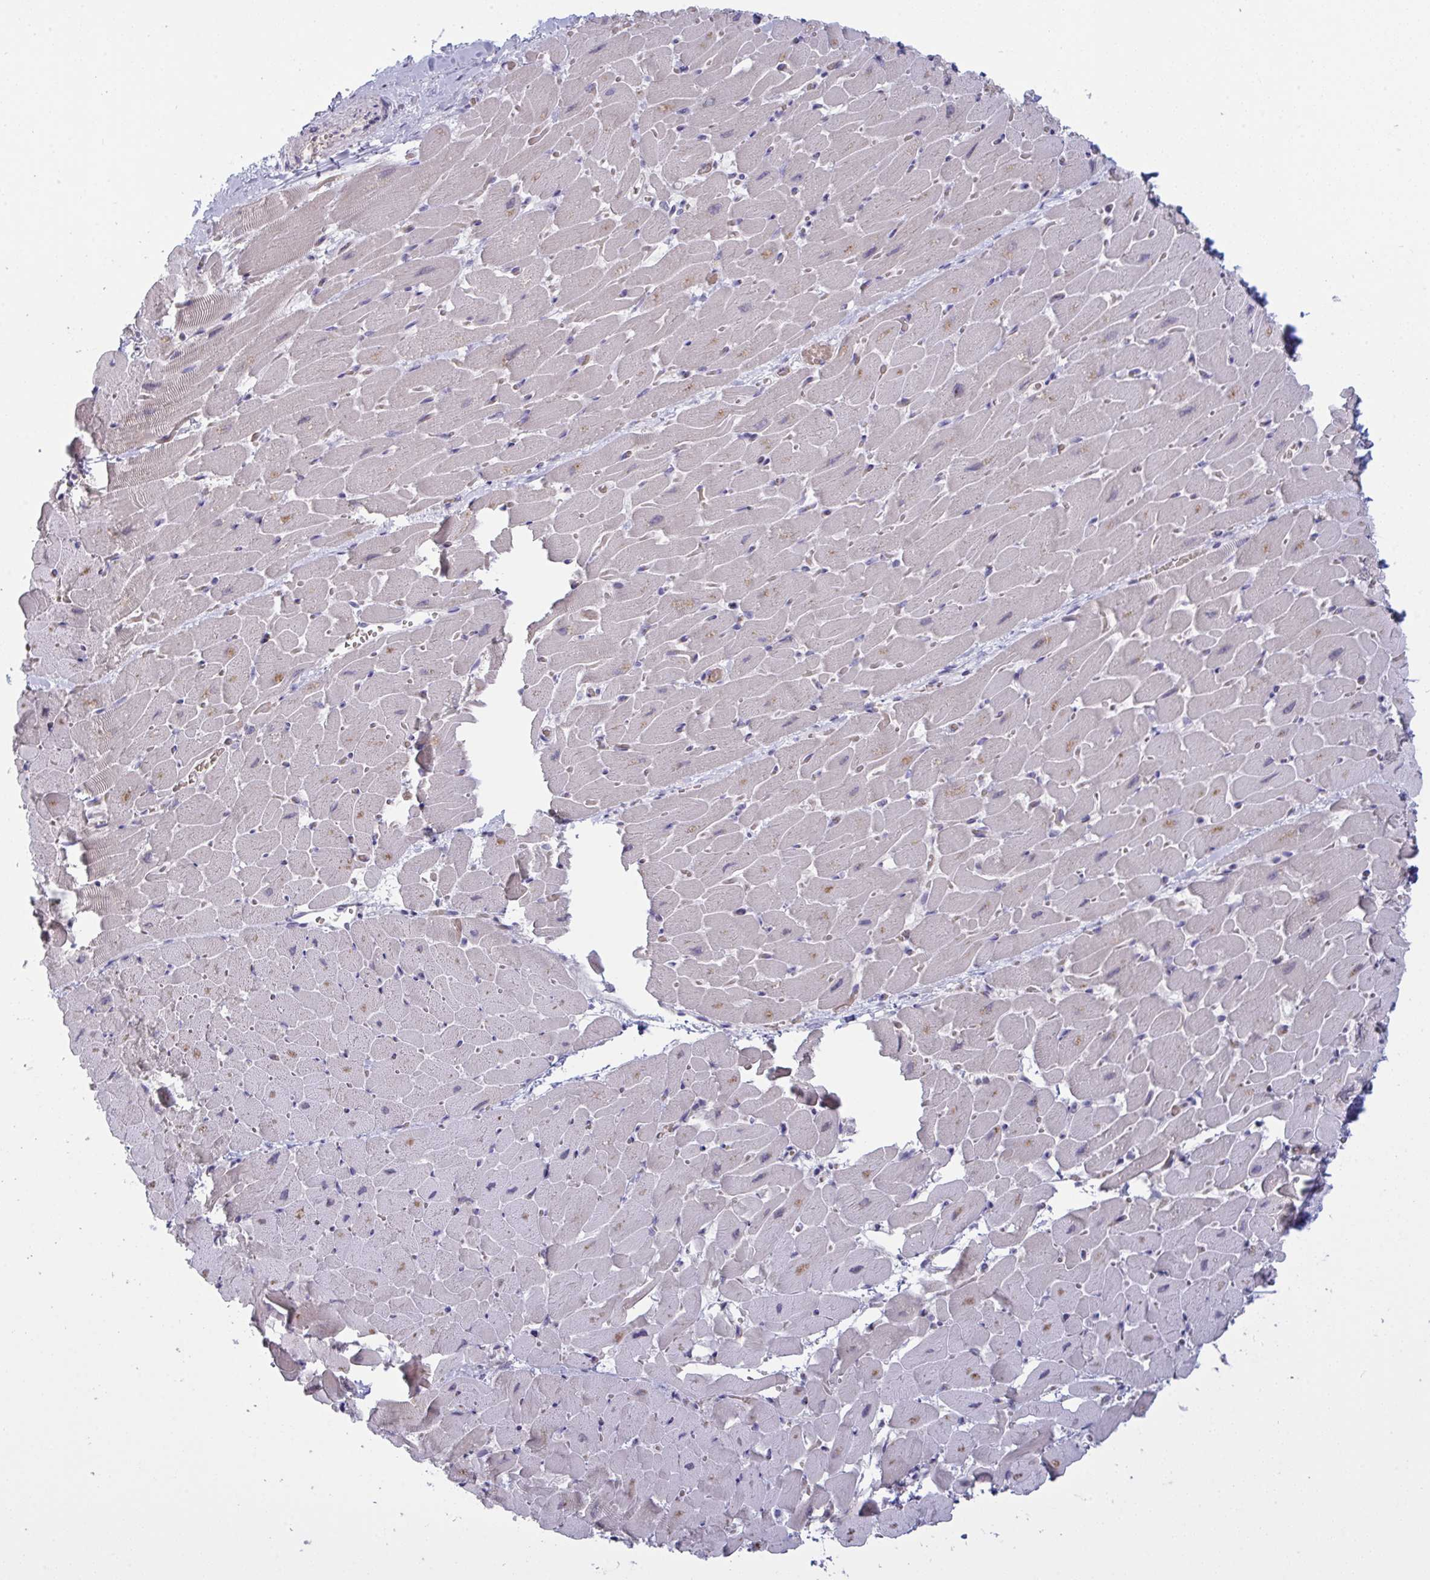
{"staining": {"intensity": "moderate", "quantity": "<25%", "location": "cytoplasmic/membranous"}, "tissue": "heart muscle", "cell_type": "Cardiomyocytes", "image_type": "normal", "snomed": [{"axis": "morphology", "description": "Normal tissue, NOS"}, {"axis": "topography", "description": "Heart"}], "caption": "Heart muscle stained for a protein shows moderate cytoplasmic/membranous positivity in cardiomyocytes. The staining is performed using DAB brown chromogen to label protein expression. The nuclei are counter-stained blue using hematoxylin.", "gene": "ZNF784", "patient": {"sex": "male", "age": 37}}